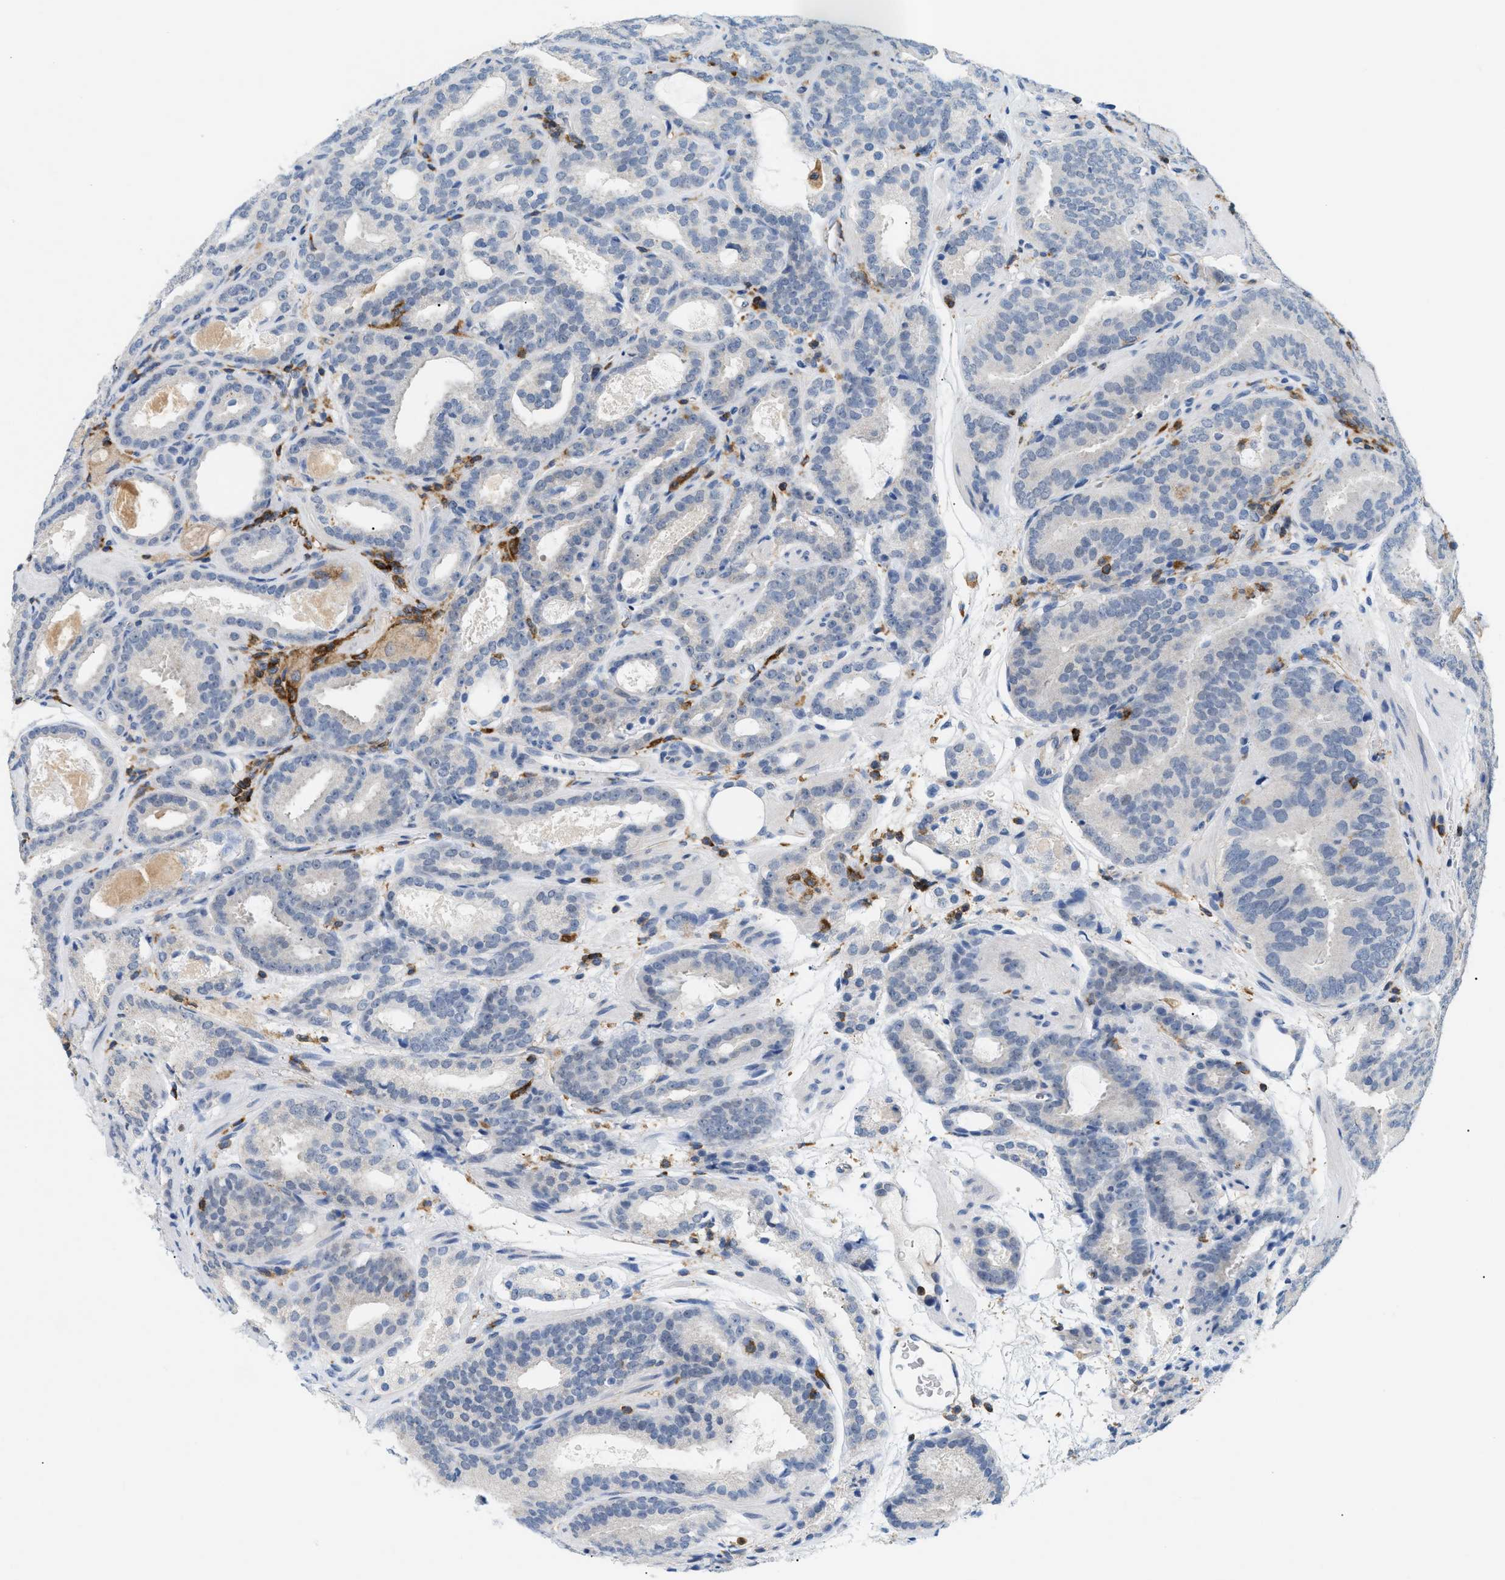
{"staining": {"intensity": "negative", "quantity": "none", "location": "none"}, "tissue": "prostate cancer", "cell_type": "Tumor cells", "image_type": "cancer", "snomed": [{"axis": "morphology", "description": "Adenocarcinoma, Low grade"}, {"axis": "topography", "description": "Prostate"}], "caption": "Tumor cells are negative for brown protein staining in prostate cancer (low-grade adenocarcinoma).", "gene": "INPP5D", "patient": {"sex": "male", "age": 69}}